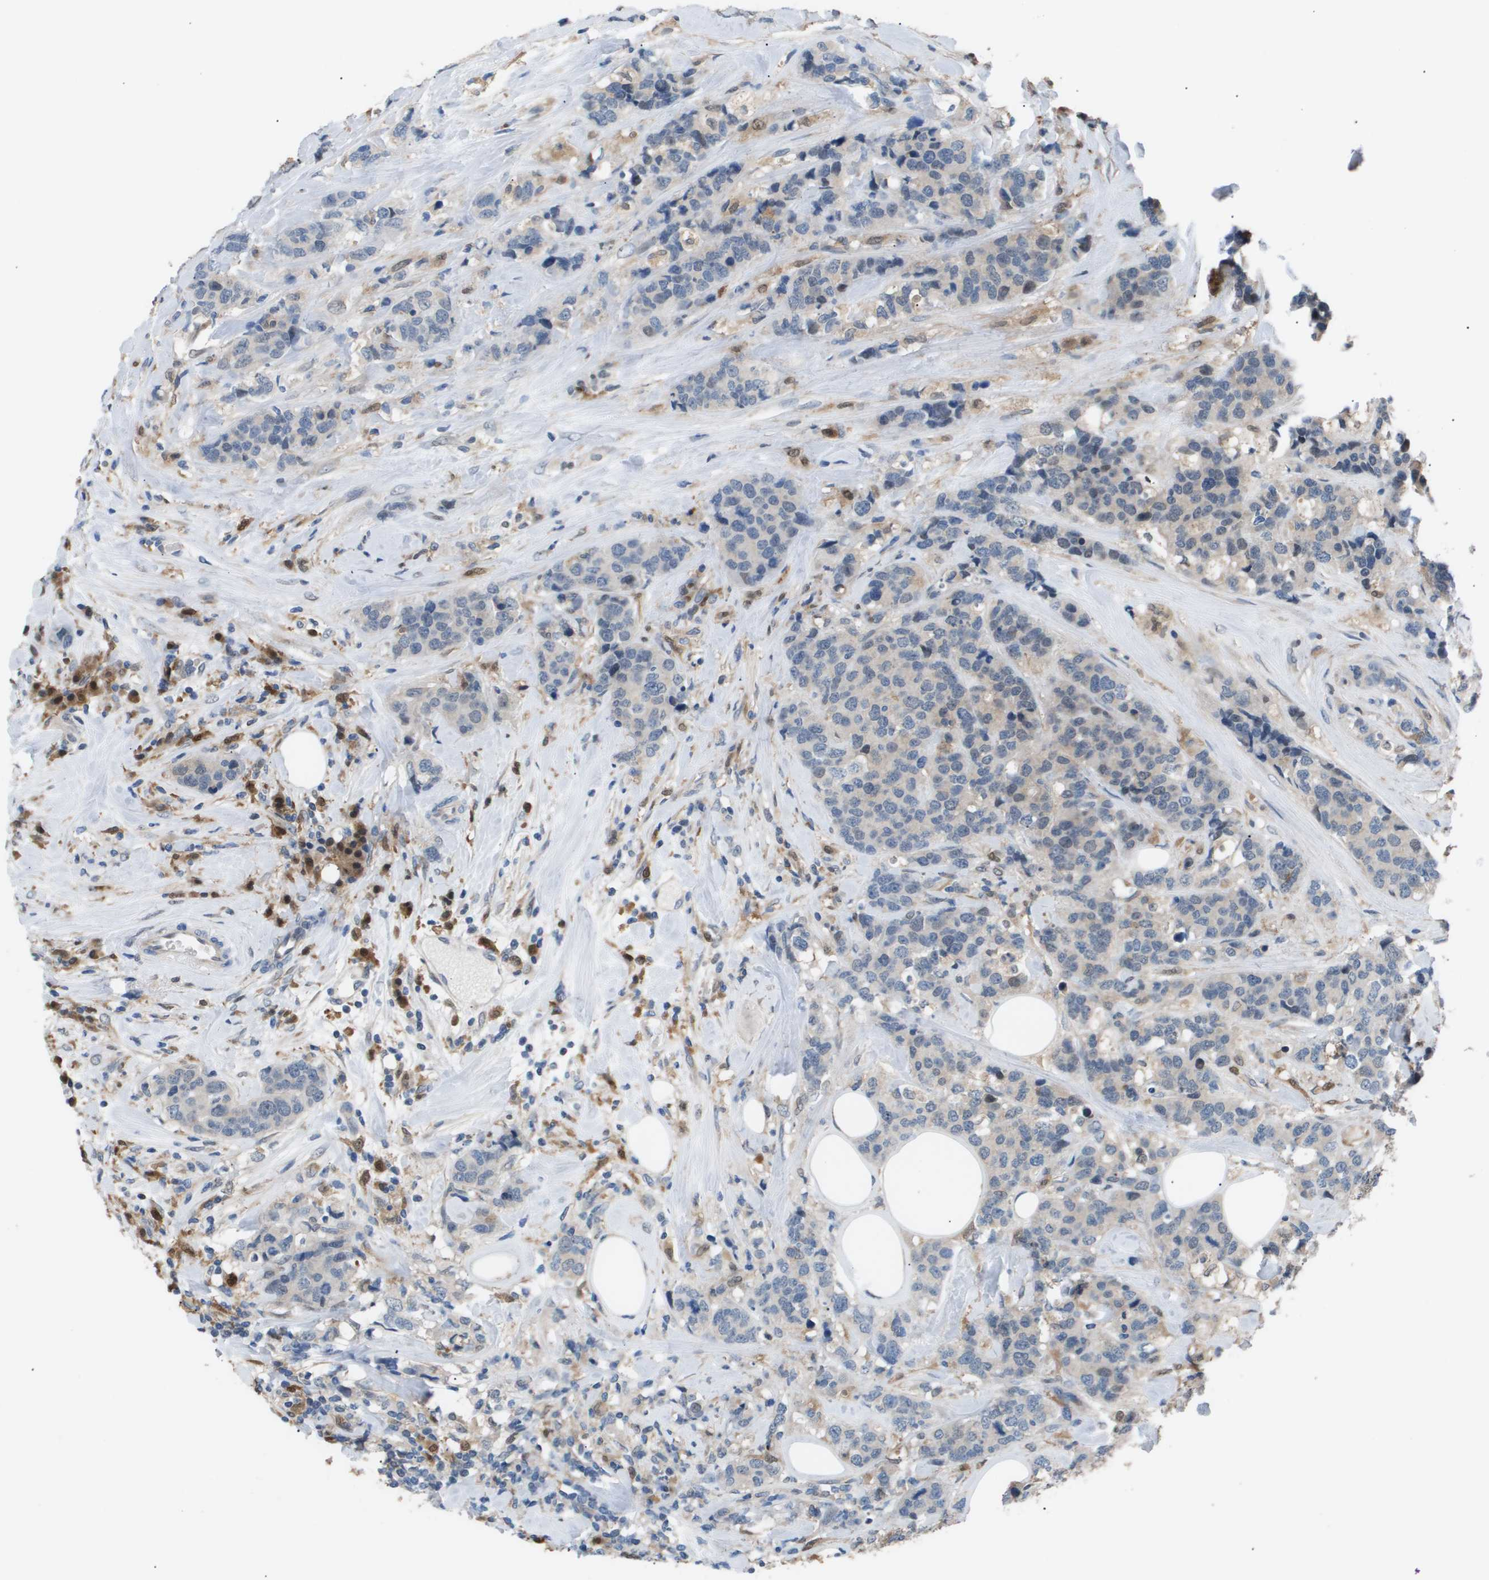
{"staining": {"intensity": "weak", "quantity": "<25%", "location": "cytoplasmic/membranous"}, "tissue": "breast cancer", "cell_type": "Tumor cells", "image_type": "cancer", "snomed": [{"axis": "morphology", "description": "Lobular carcinoma"}, {"axis": "topography", "description": "Breast"}], "caption": "Protein analysis of breast cancer reveals no significant staining in tumor cells. The staining was performed using DAB (3,3'-diaminobenzidine) to visualize the protein expression in brown, while the nuclei were stained in blue with hematoxylin (Magnification: 20x).", "gene": "AKR1A1", "patient": {"sex": "female", "age": 59}}